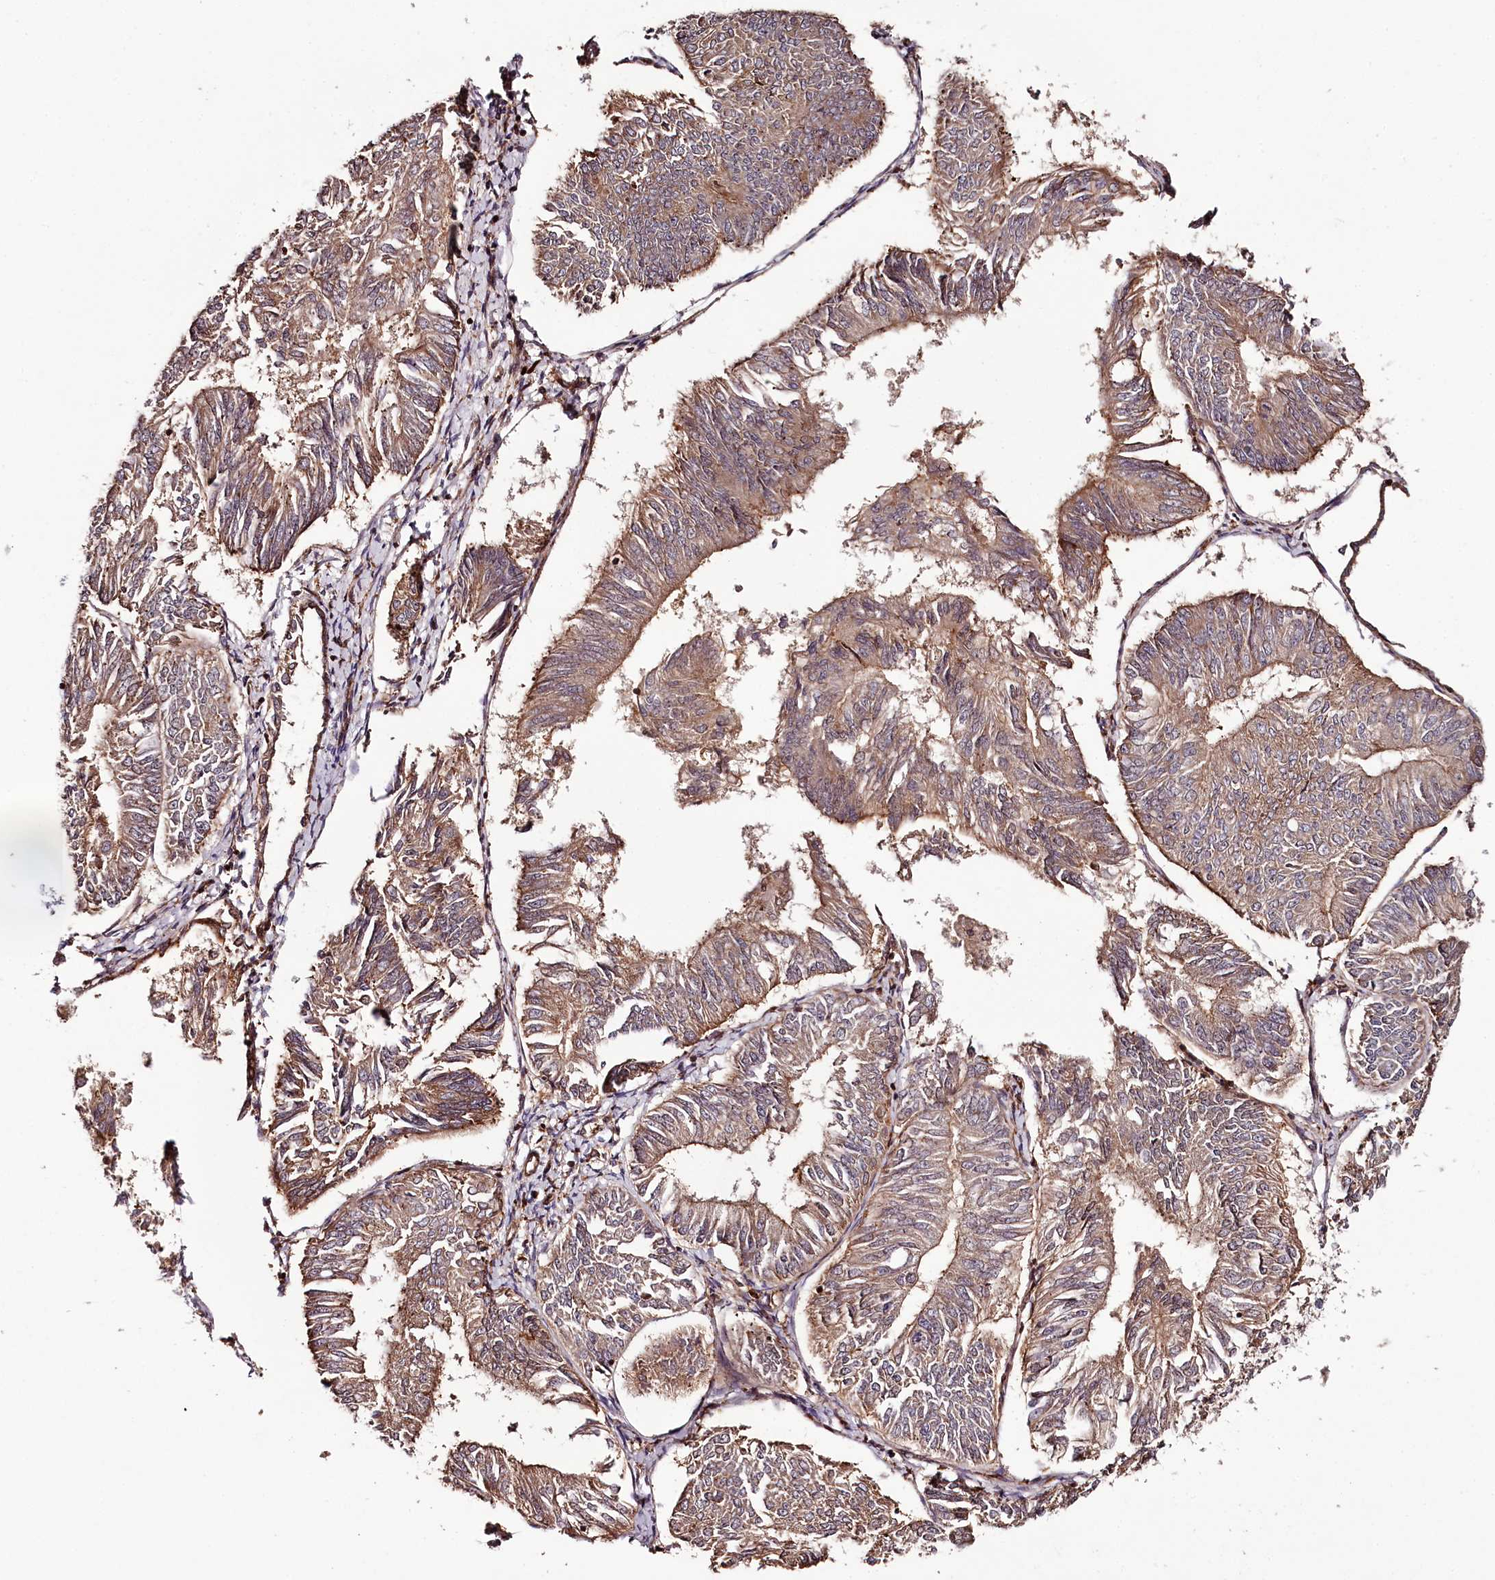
{"staining": {"intensity": "moderate", "quantity": ">75%", "location": "cytoplasmic/membranous"}, "tissue": "endometrial cancer", "cell_type": "Tumor cells", "image_type": "cancer", "snomed": [{"axis": "morphology", "description": "Adenocarcinoma, NOS"}, {"axis": "topography", "description": "Endometrium"}], "caption": "This is an image of immunohistochemistry (IHC) staining of endometrial cancer, which shows moderate expression in the cytoplasmic/membranous of tumor cells.", "gene": "KIF14", "patient": {"sex": "female", "age": 58}}